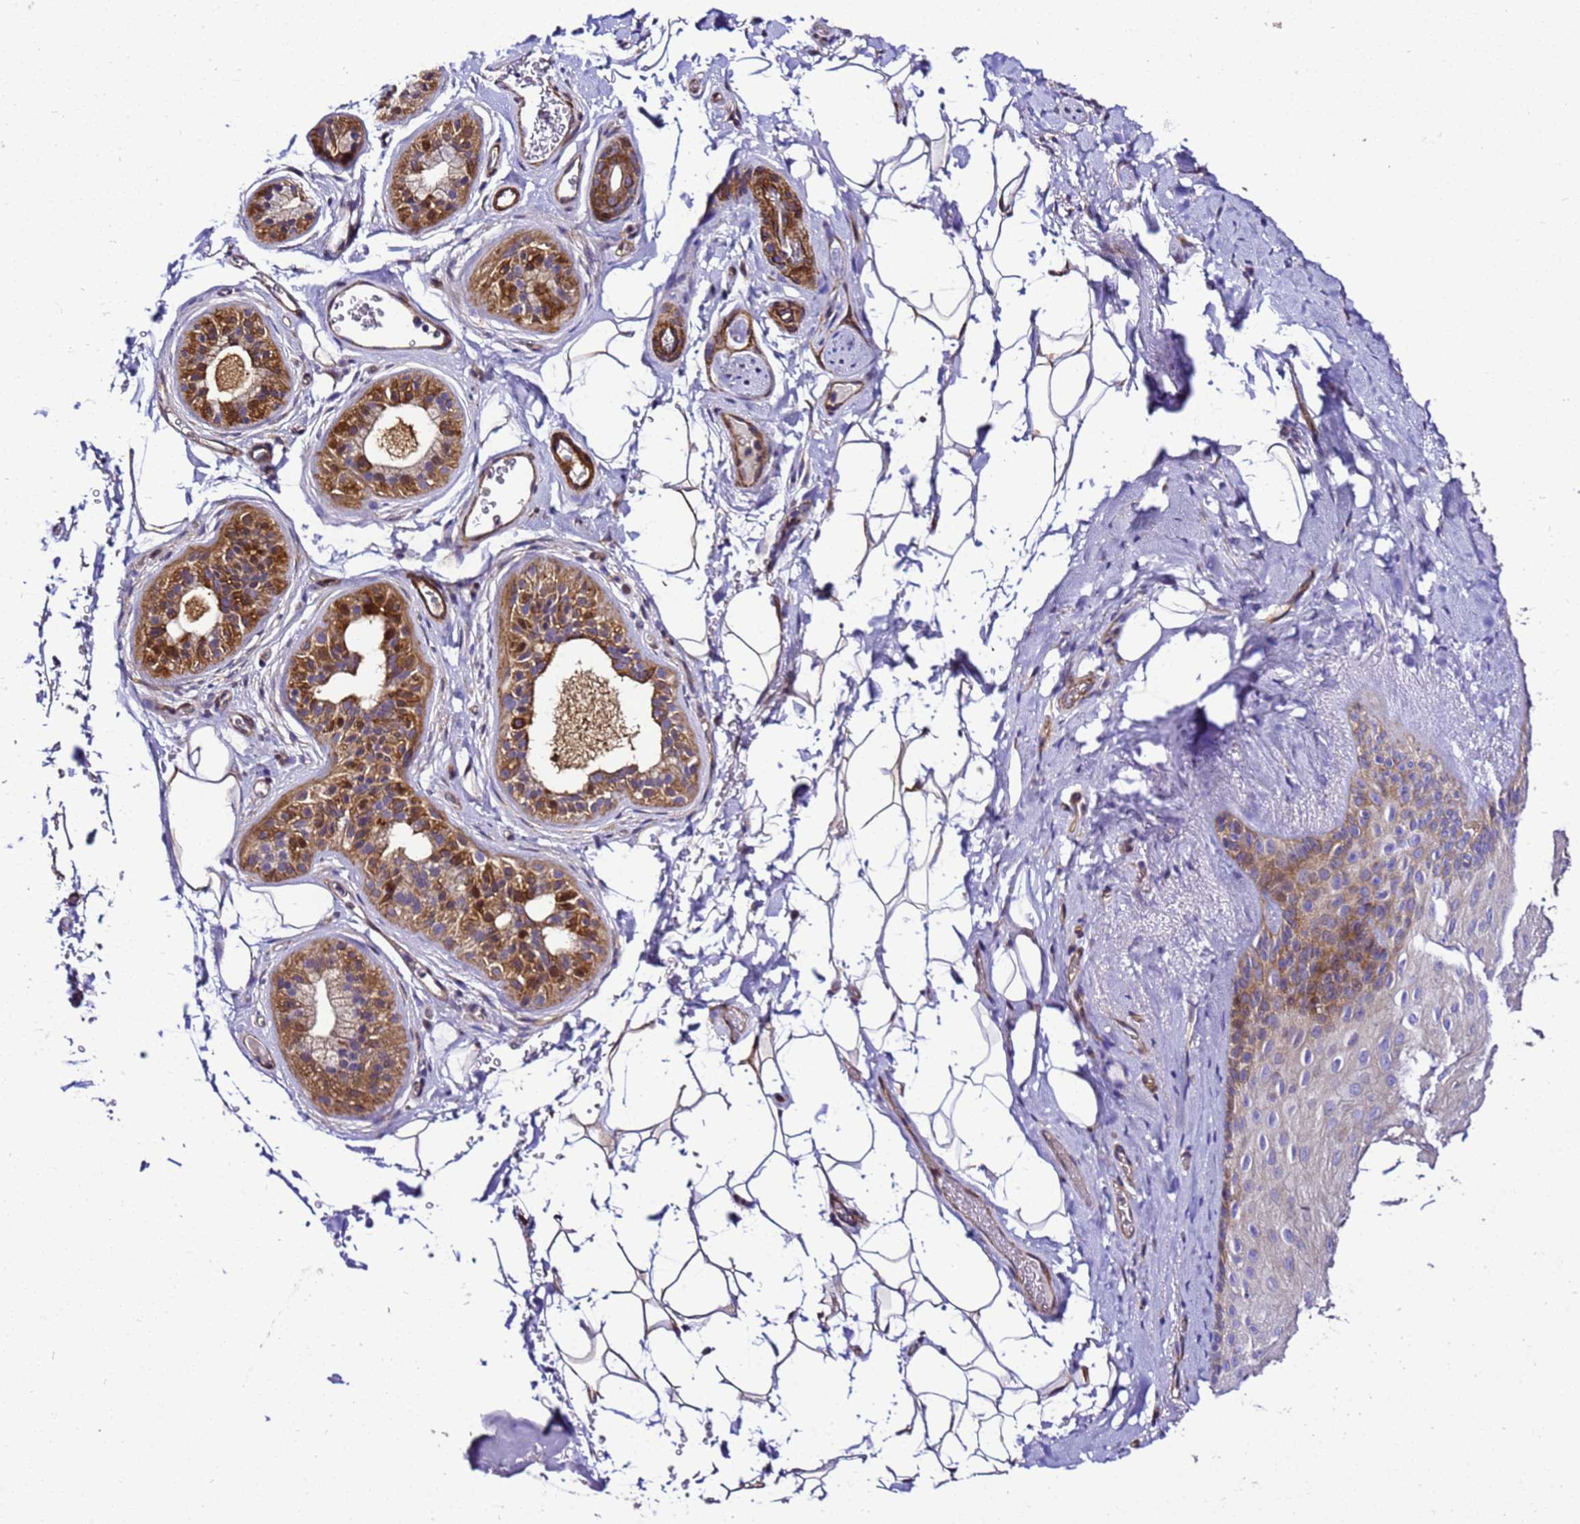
{"staining": {"intensity": "moderate", "quantity": "25%-75%", "location": "cytoplasmic/membranous"}, "tissue": "skin", "cell_type": "Epidermal cells", "image_type": "normal", "snomed": [{"axis": "morphology", "description": "Normal tissue, NOS"}, {"axis": "topography", "description": "Anal"}], "caption": "Benign skin displays moderate cytoplasmic/membranous staining in approximately 25%-75% of epidermal cells.", "gene": "ZNF417", "patient": {"sex": "male", "age": 44}}